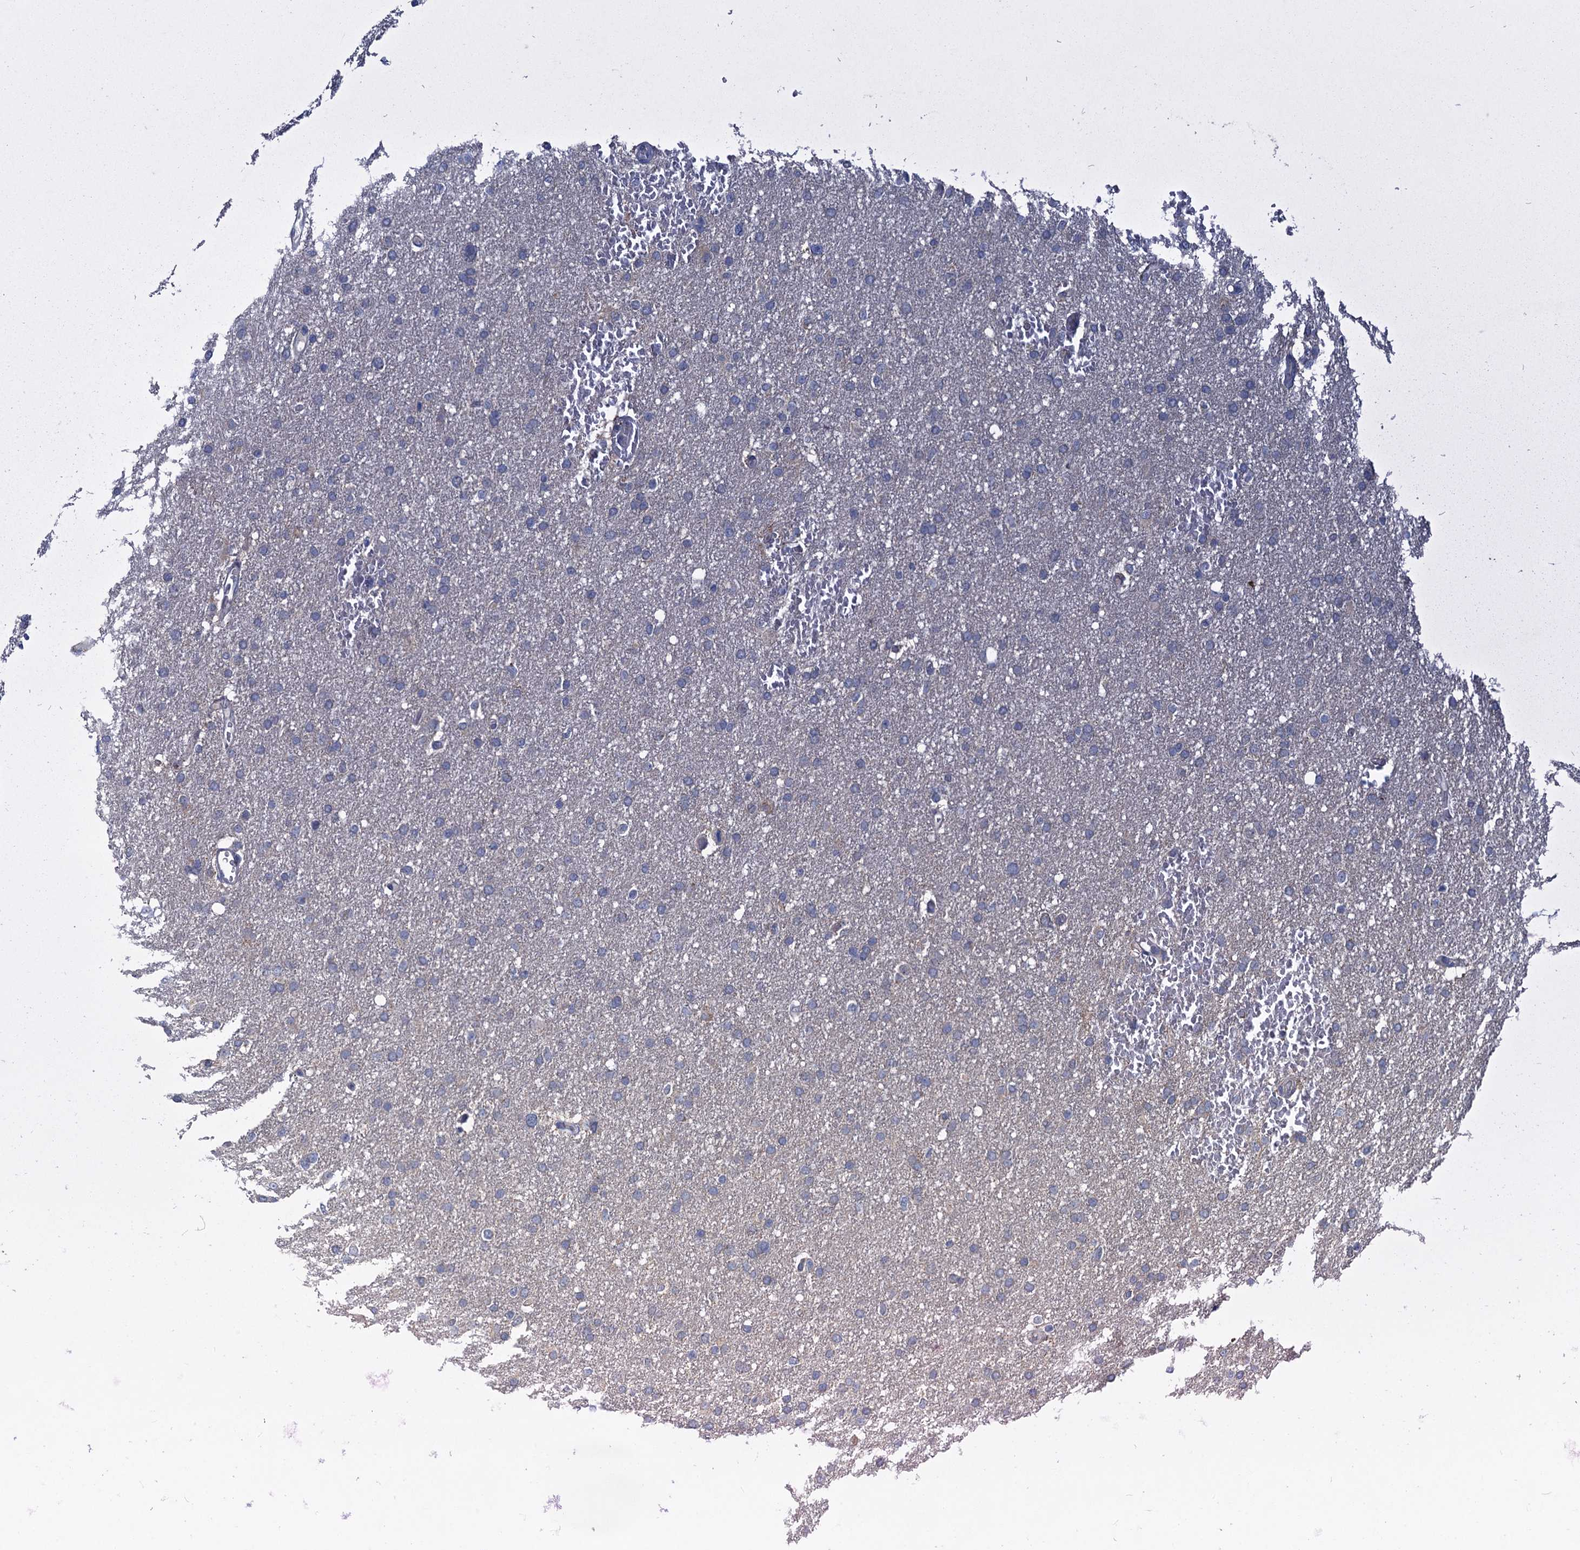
{"staining": {"intensity": "negative", "quantity": "none", "location": "none"}, "tissue": "glioma", "cell_type": "Tumor cells", "image_type": "cancer", "snomed": [{"axis": "morphology", "description": "Glioma, malignant, High grade"}, {"axis": "topography", "description": "Cerebral cortex"}], "caption": "Protein analysis of malignant high-grade glioma shows no significant expression in tumor cells.", "gene": "OTUB1", "patient": {"sex": "female", "age": 36}}